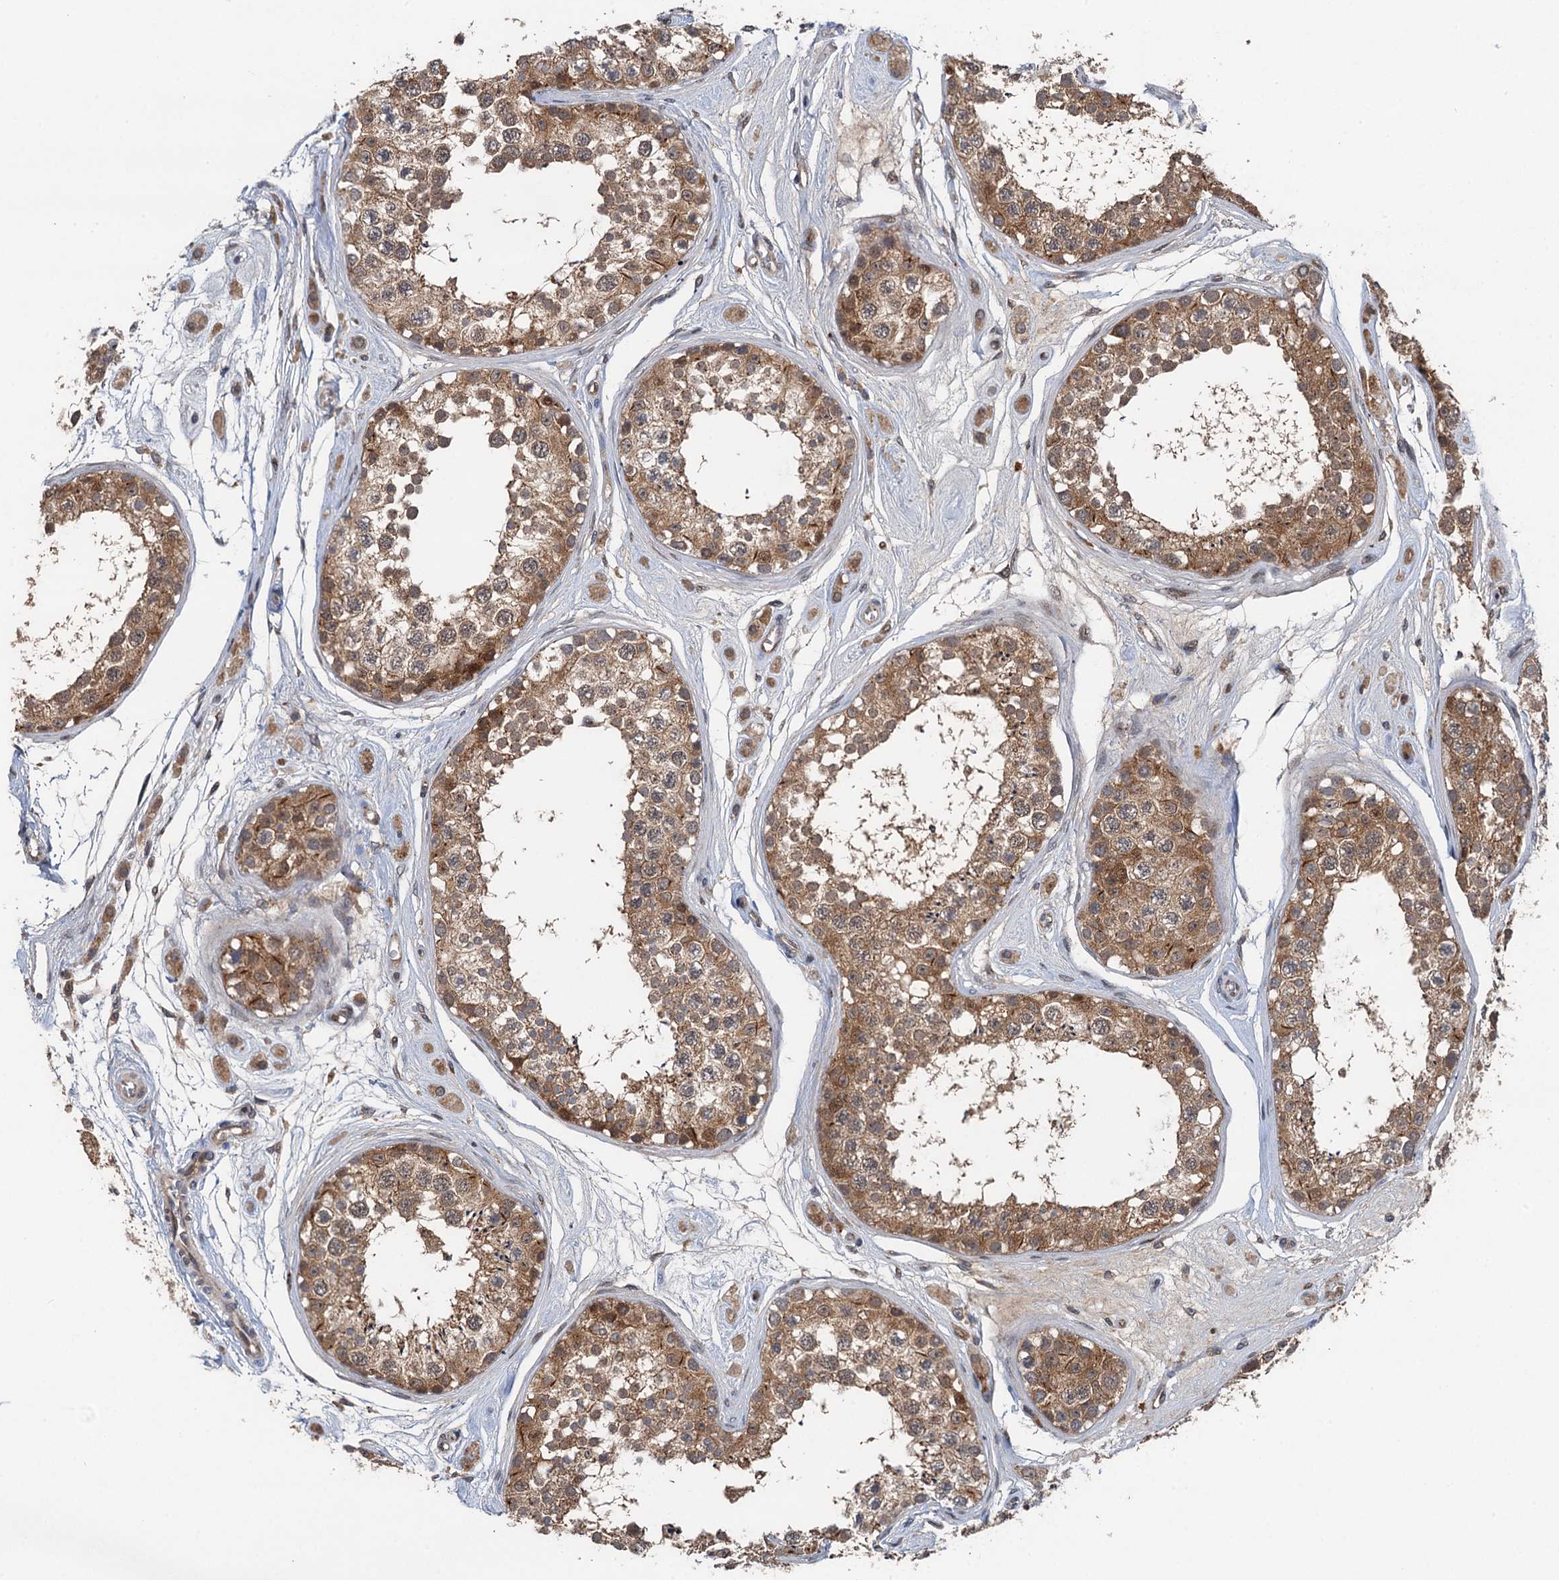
{"staining": {"intensity": "moderate", "quantity": ">75%", "location": "cytoplasmic/membranous"}, "tissue": "testis", "cell_type": "Cells in seminiferous ducts", "image_type": "normal", "snomed": [{"axis": "morphology", "description": "Normal tissue, NOS"}, {"axis": "topography", "description": "Testis"}], "caption": "Cells in seminiferous ducts display moderate cytoplasmic/membranous staining in approximately >75% of cells in benign testis.", "gene": "NLRP10", "patient": {"sex": "male", "age": 25}}